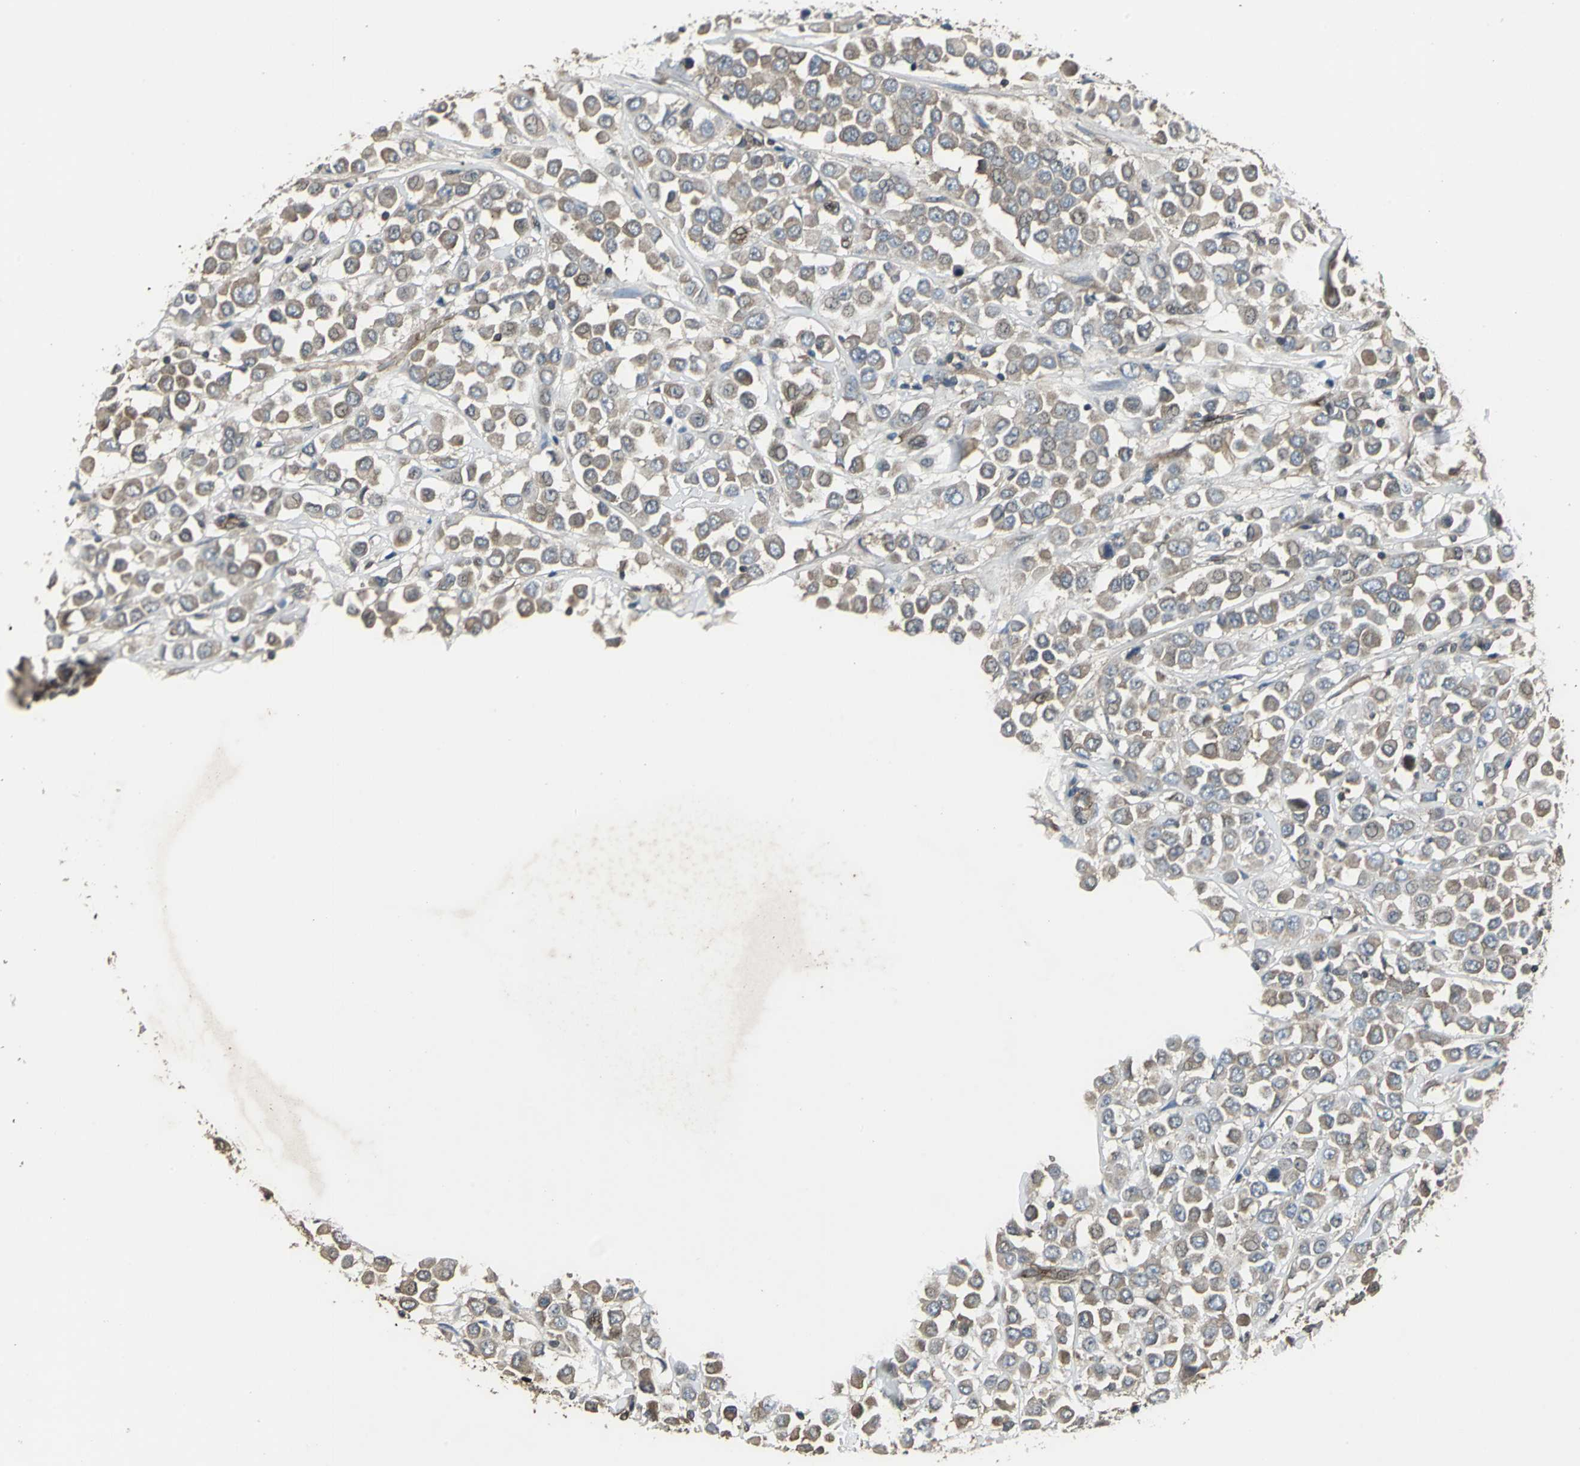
{"staining": {"intensity": "moderate", "quantity": ">75%", "location": "cytoplasmic/membranous"}, "tissue": "breast cancer", "cell_type": "Tumor cells", "image_type": "cancer", "snomed": [{"axis": "morphology", "description": "Duct carcinoma"}, {"axis": "topography", "description": "Breast"}], "caption": "Invasive ductal carcinoma (breast) stained with a brown dye reveals moderate cytoplasmic/membranous positive staining in about >75% of tumor cells.", "gene": "PFDN1", "patient": {"sex": "female", "age": 61}}